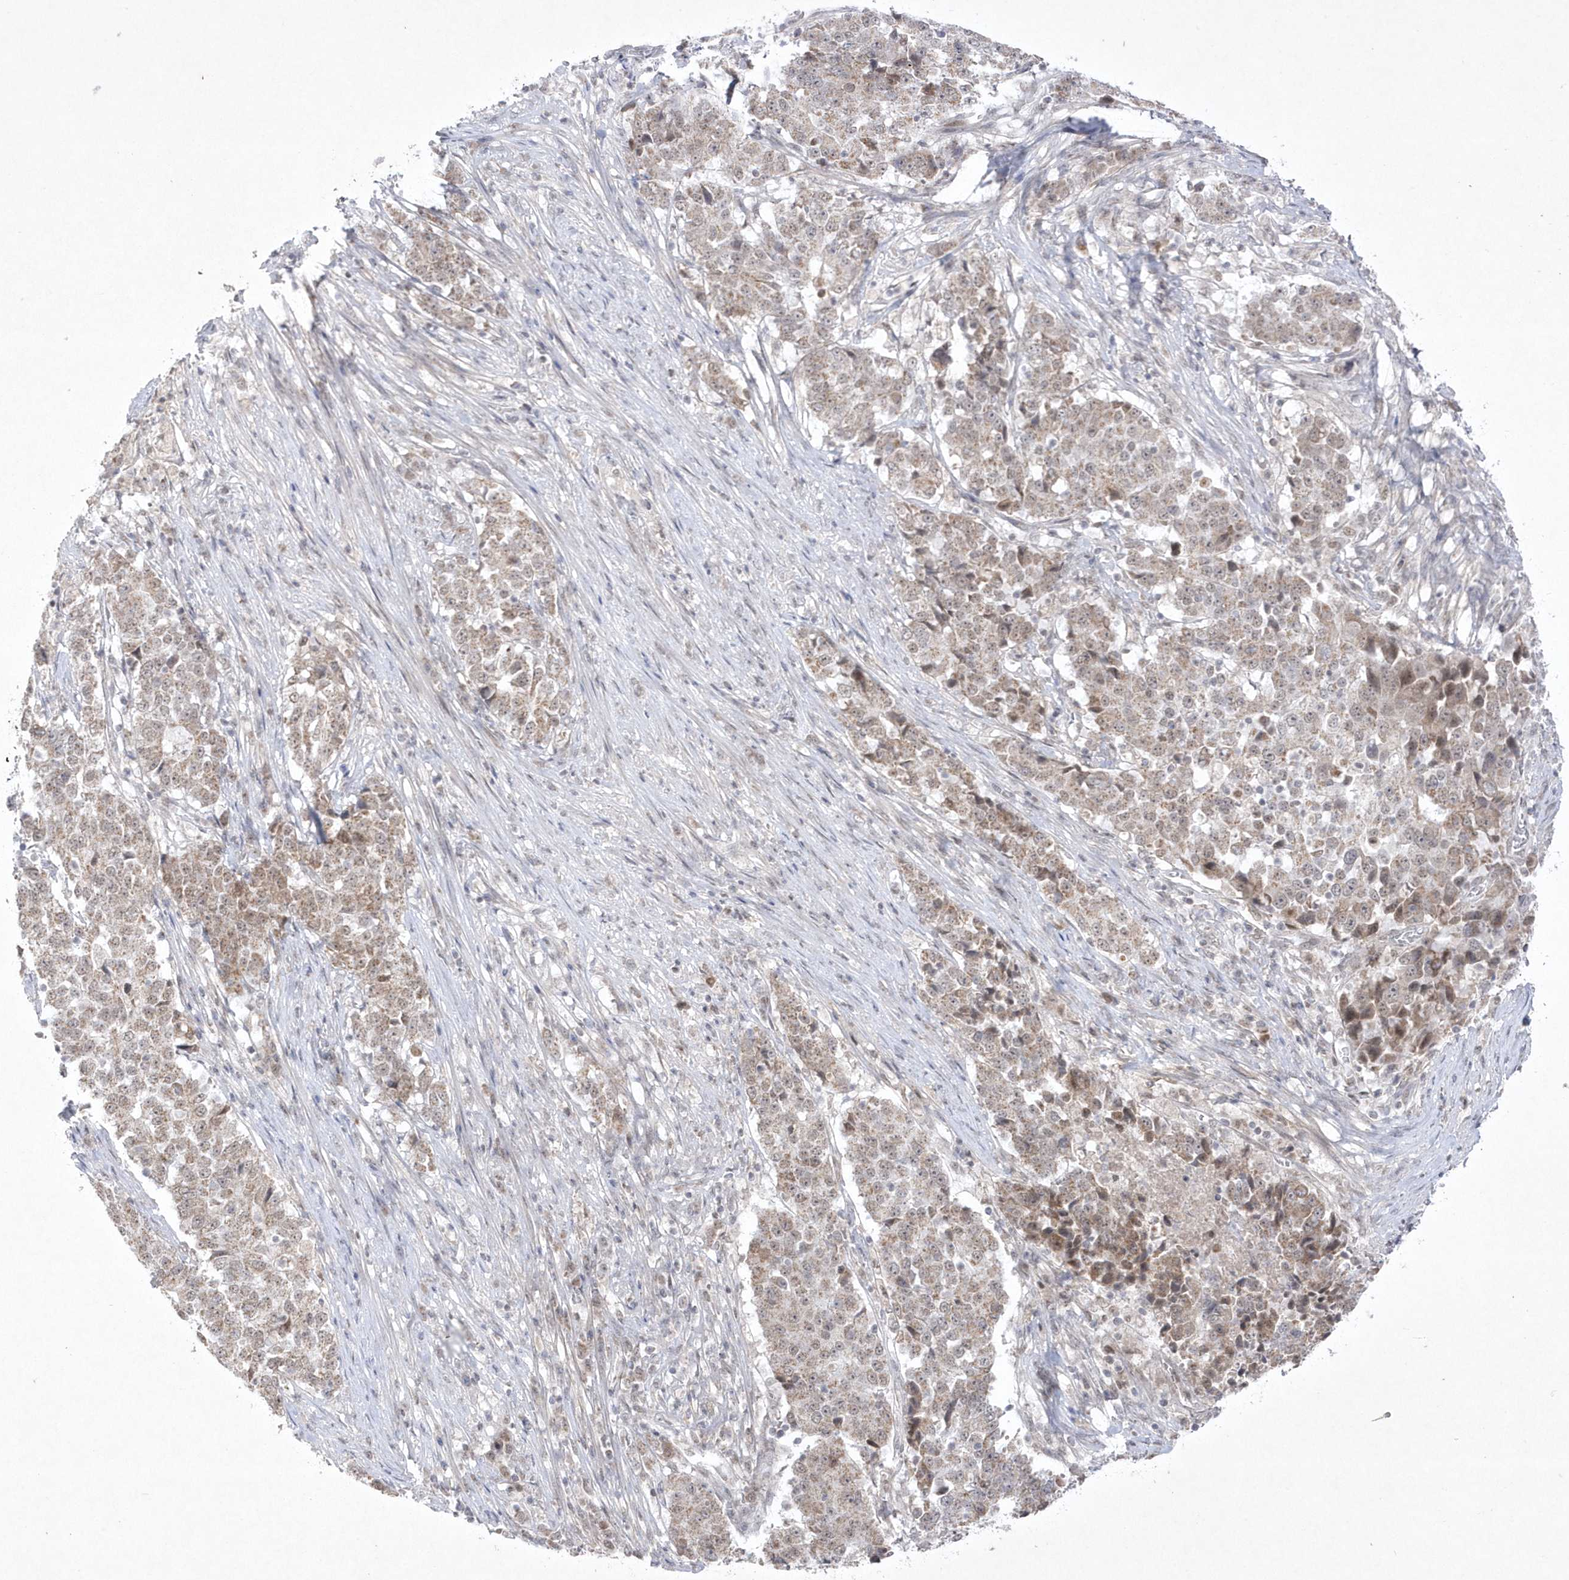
{"staining": {"intensity": "weak", "quantity": ">75%", "location": "cytoplasmic/membranous"}, "tissue": "stomach cancer", "cell_type": "Tumor cells", "image_type": "cancer", "snomed": [{"axis": "morphology", "description": "Adenocarcinoma, NOS"}, {"axis": "topography", "description": "Stomach"}], "caption": "Stomach cancer (adenocarcinoma) stained for a protein displays weak cytoplasmic/membranous positivity in tumor cells.", "gene": "CPSF3", "patient": {"sex": "male", "age": 59}}